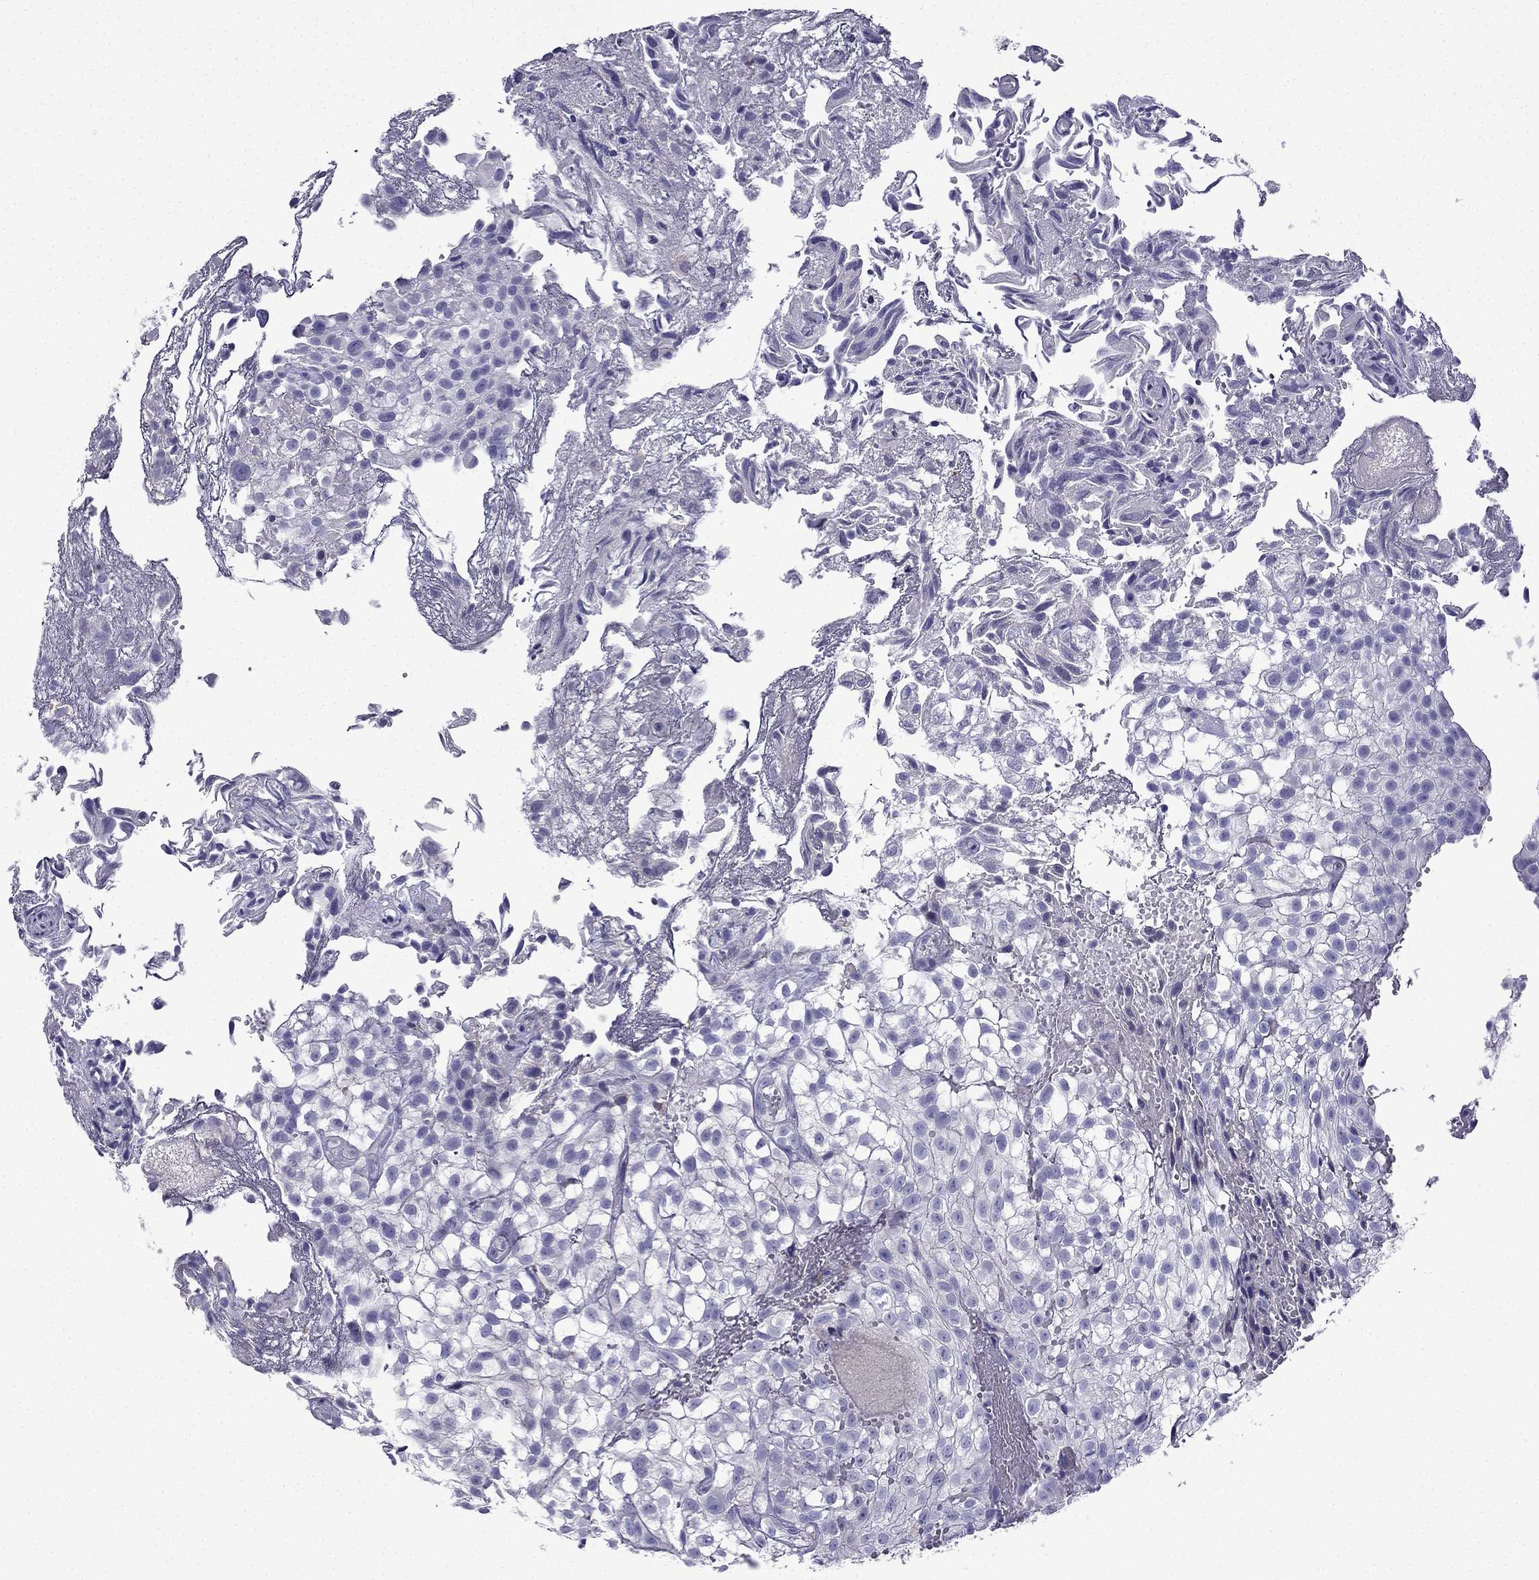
{"staining": {"intensity": "negative", "quantity": "none", "location": "none"}, "tissue": "urothelial cancer", "cell_type": "Tumor cells", "image_type": "cancer", "snomed": [{"axis": "morphology", "description": "Urothelial carcinoma, High grade"}, {"axis": "topography", "description": "Urinary bladder"}], "caption": "A high-resolution micrograph shows IHC staining of urothelial cancer, which demonstrates no significant positivity in tumor cells.", "gene": "TSSK4", "patient": {"sex": "male", "age": 56}}